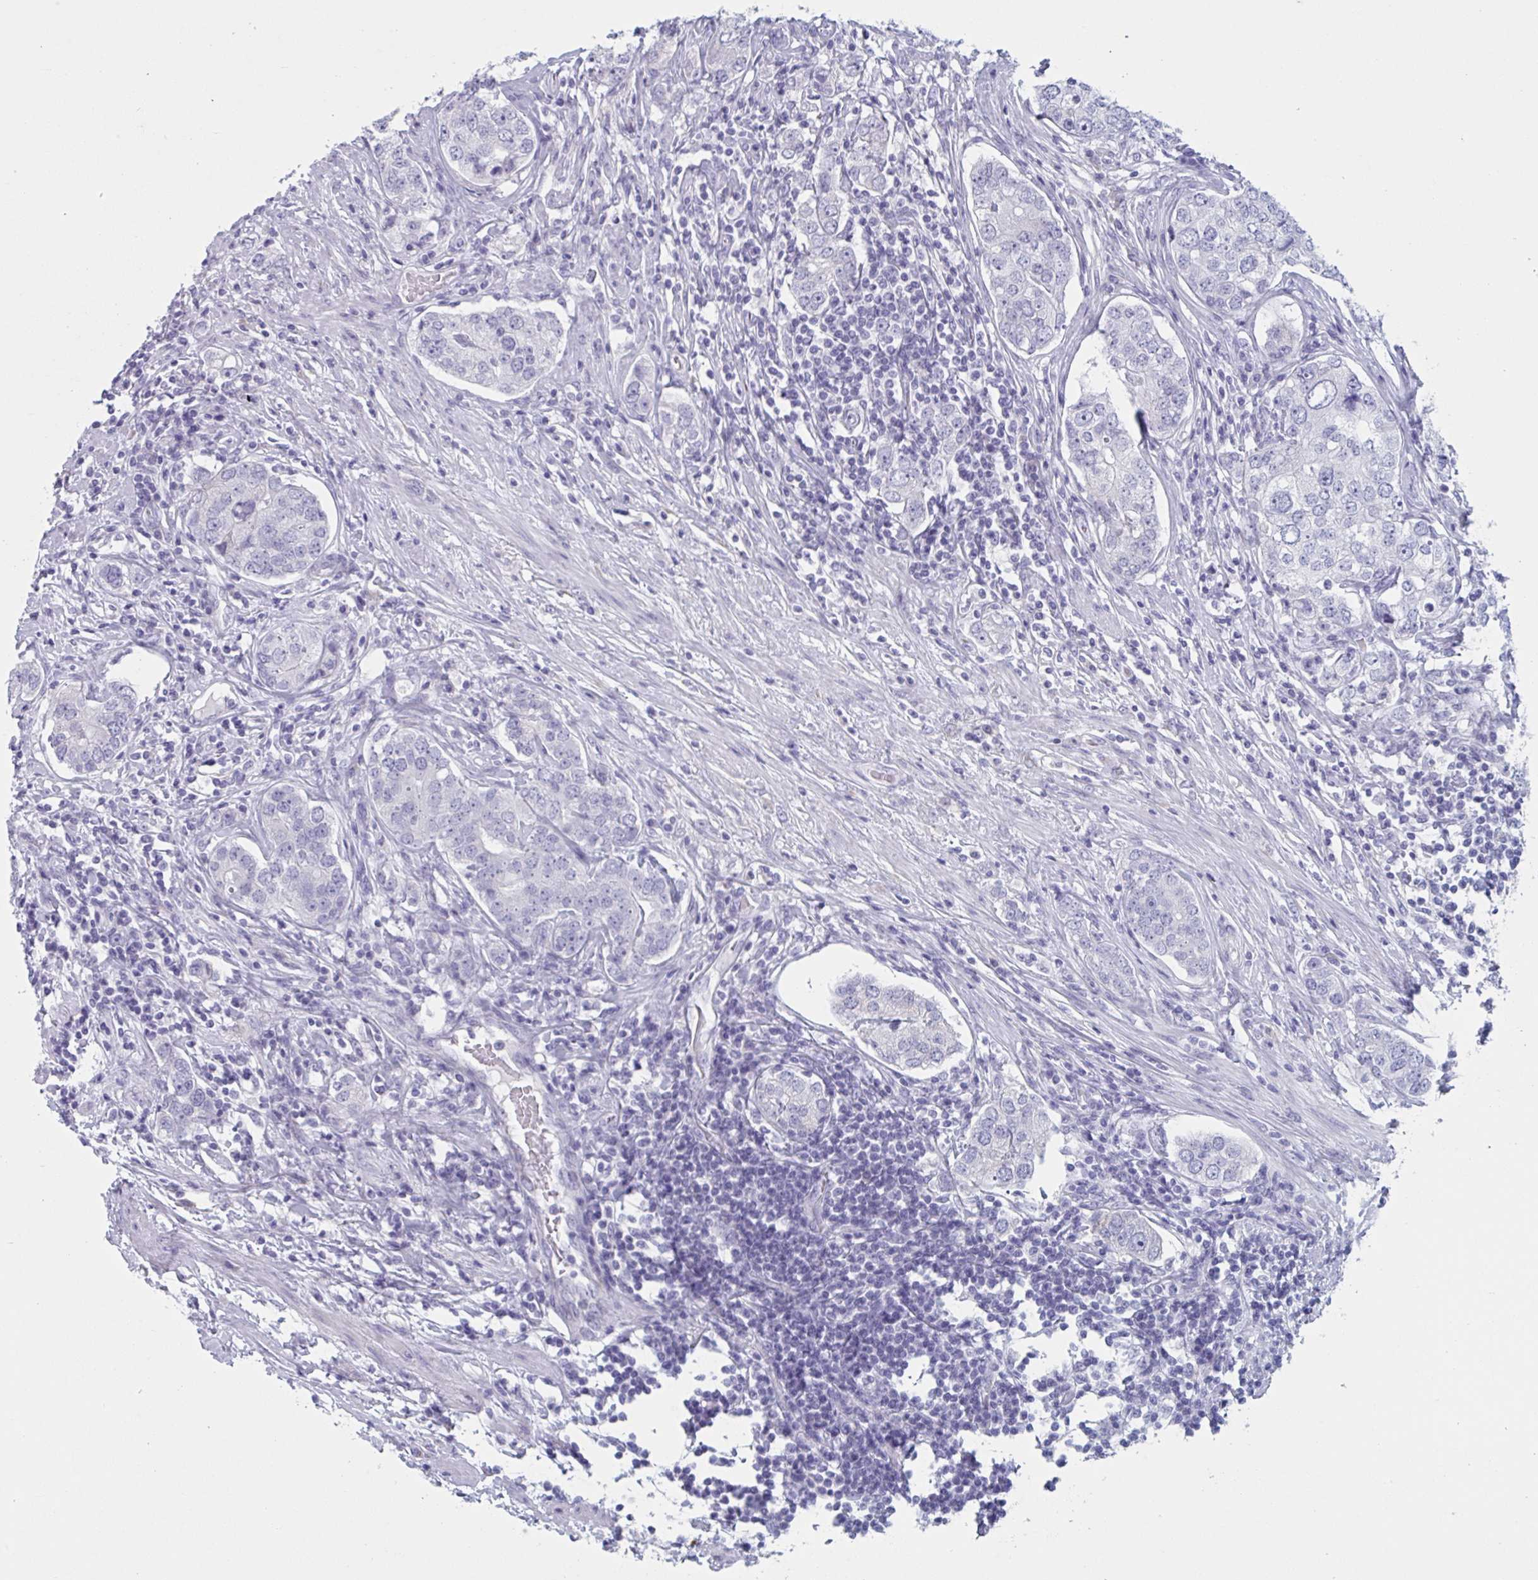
{"staining": {"intensity": "negative", "quantity": "none", "location": "none"}, "tissue": "prostate cancer", "cell_type": "Tumor cells", "image_type": "cancer", "snomed": [{"axis": "morphology", "description": "Adenocarcinoma, High grade"}, {"axis": "topography", "description": "Prostate"}], "caption": "Immunohistochemical staining of human prostate adenocarcinoma (high-grade) shows no significant staining in tumor cells.", "gene": "HSD11B2", "patient": {"sex": "male", "age": 60}}